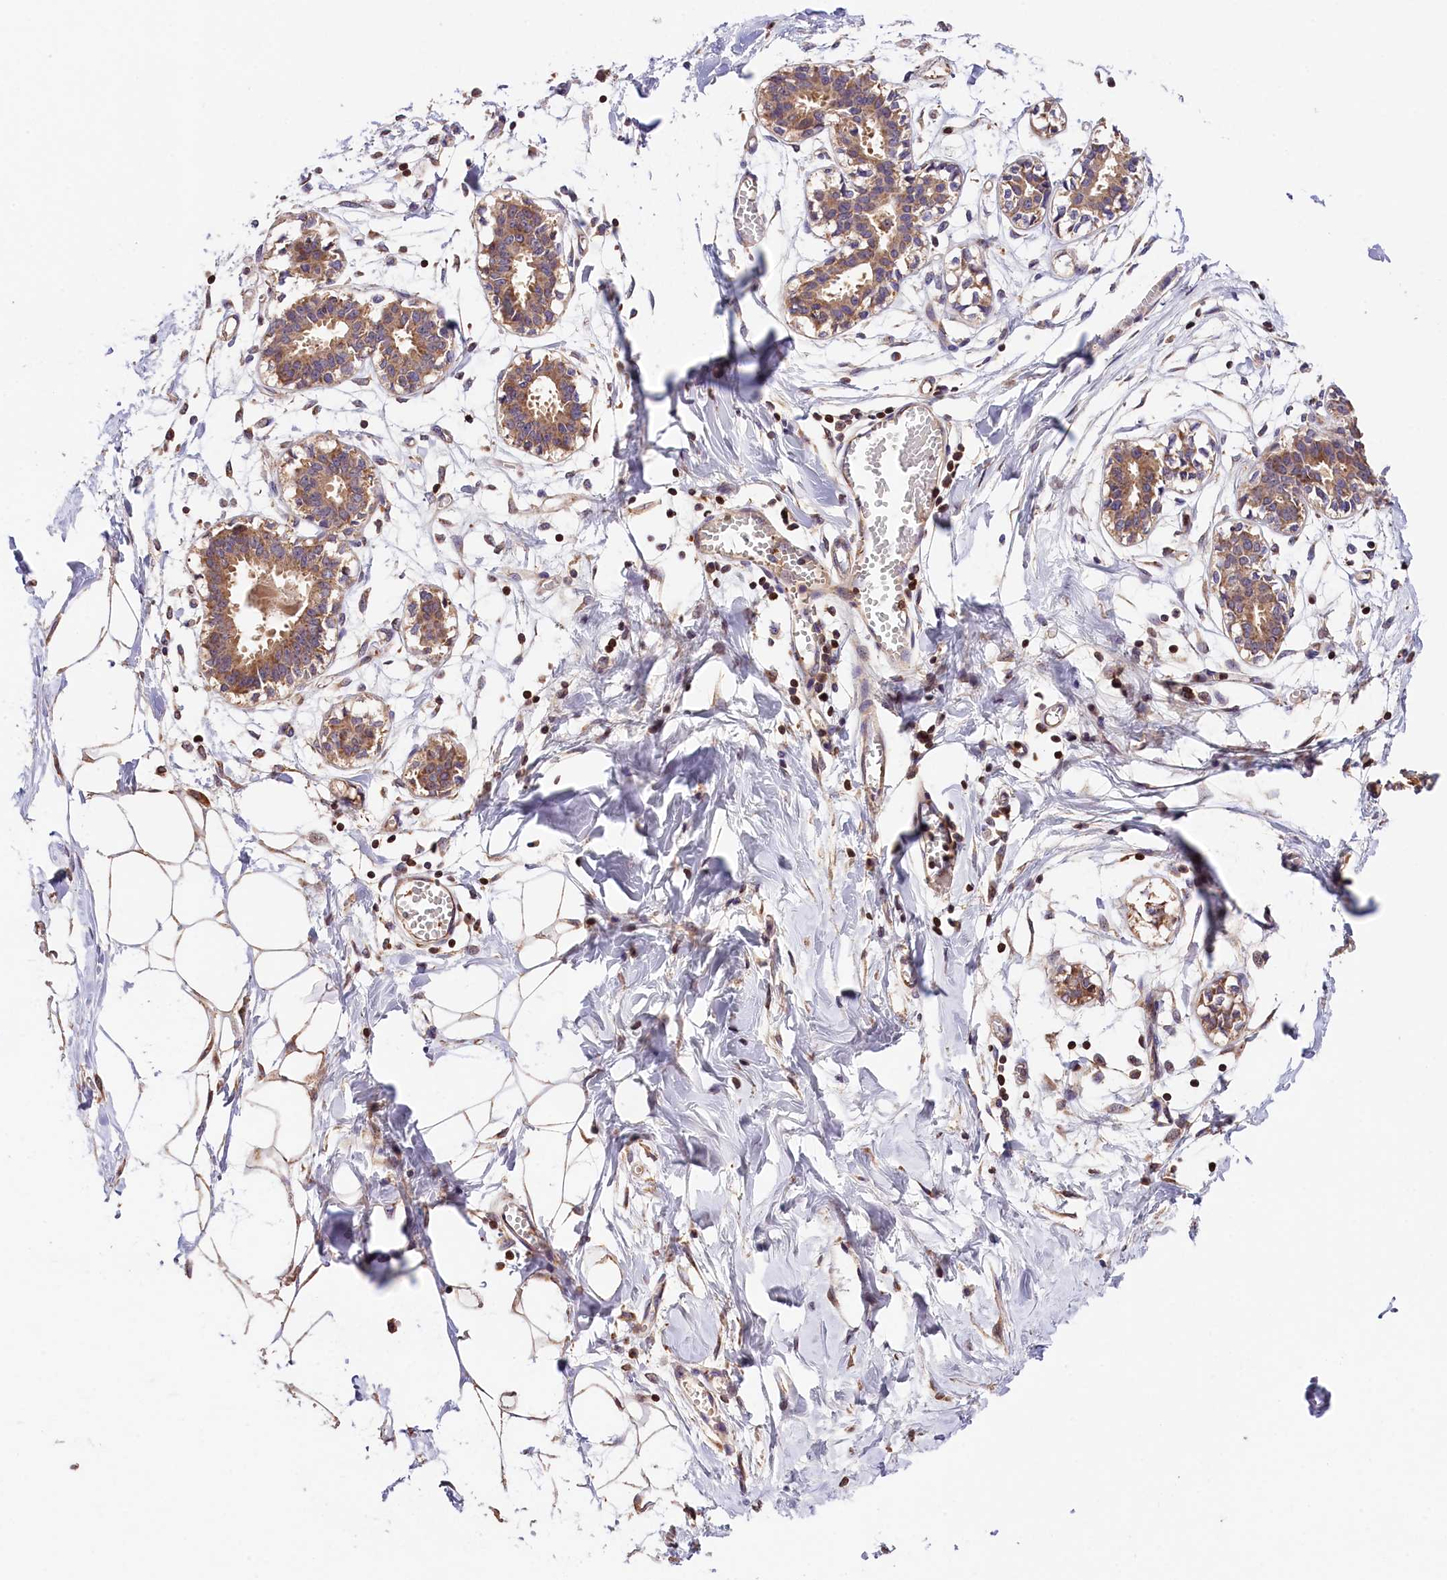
{"staining": {"intensity": "moderate", "quantity": "<25%", "location": "cytoplasmic/membranous"}, "tissue": "breast", "cell_type": "Adipocytes", "image_type": "normal", "snomed": [{"axis": "morphology", "description": "Normal tissue, NOS"}, {"axis": "topography", "description": "Breast"}], "caption": "A photomicrograph of breast stained for a protein displays moderate cytoplasmic/membranous brown staining in adipocytes.", "gene": "KPTN", "patient": {"sex": "female", "age": 27}}